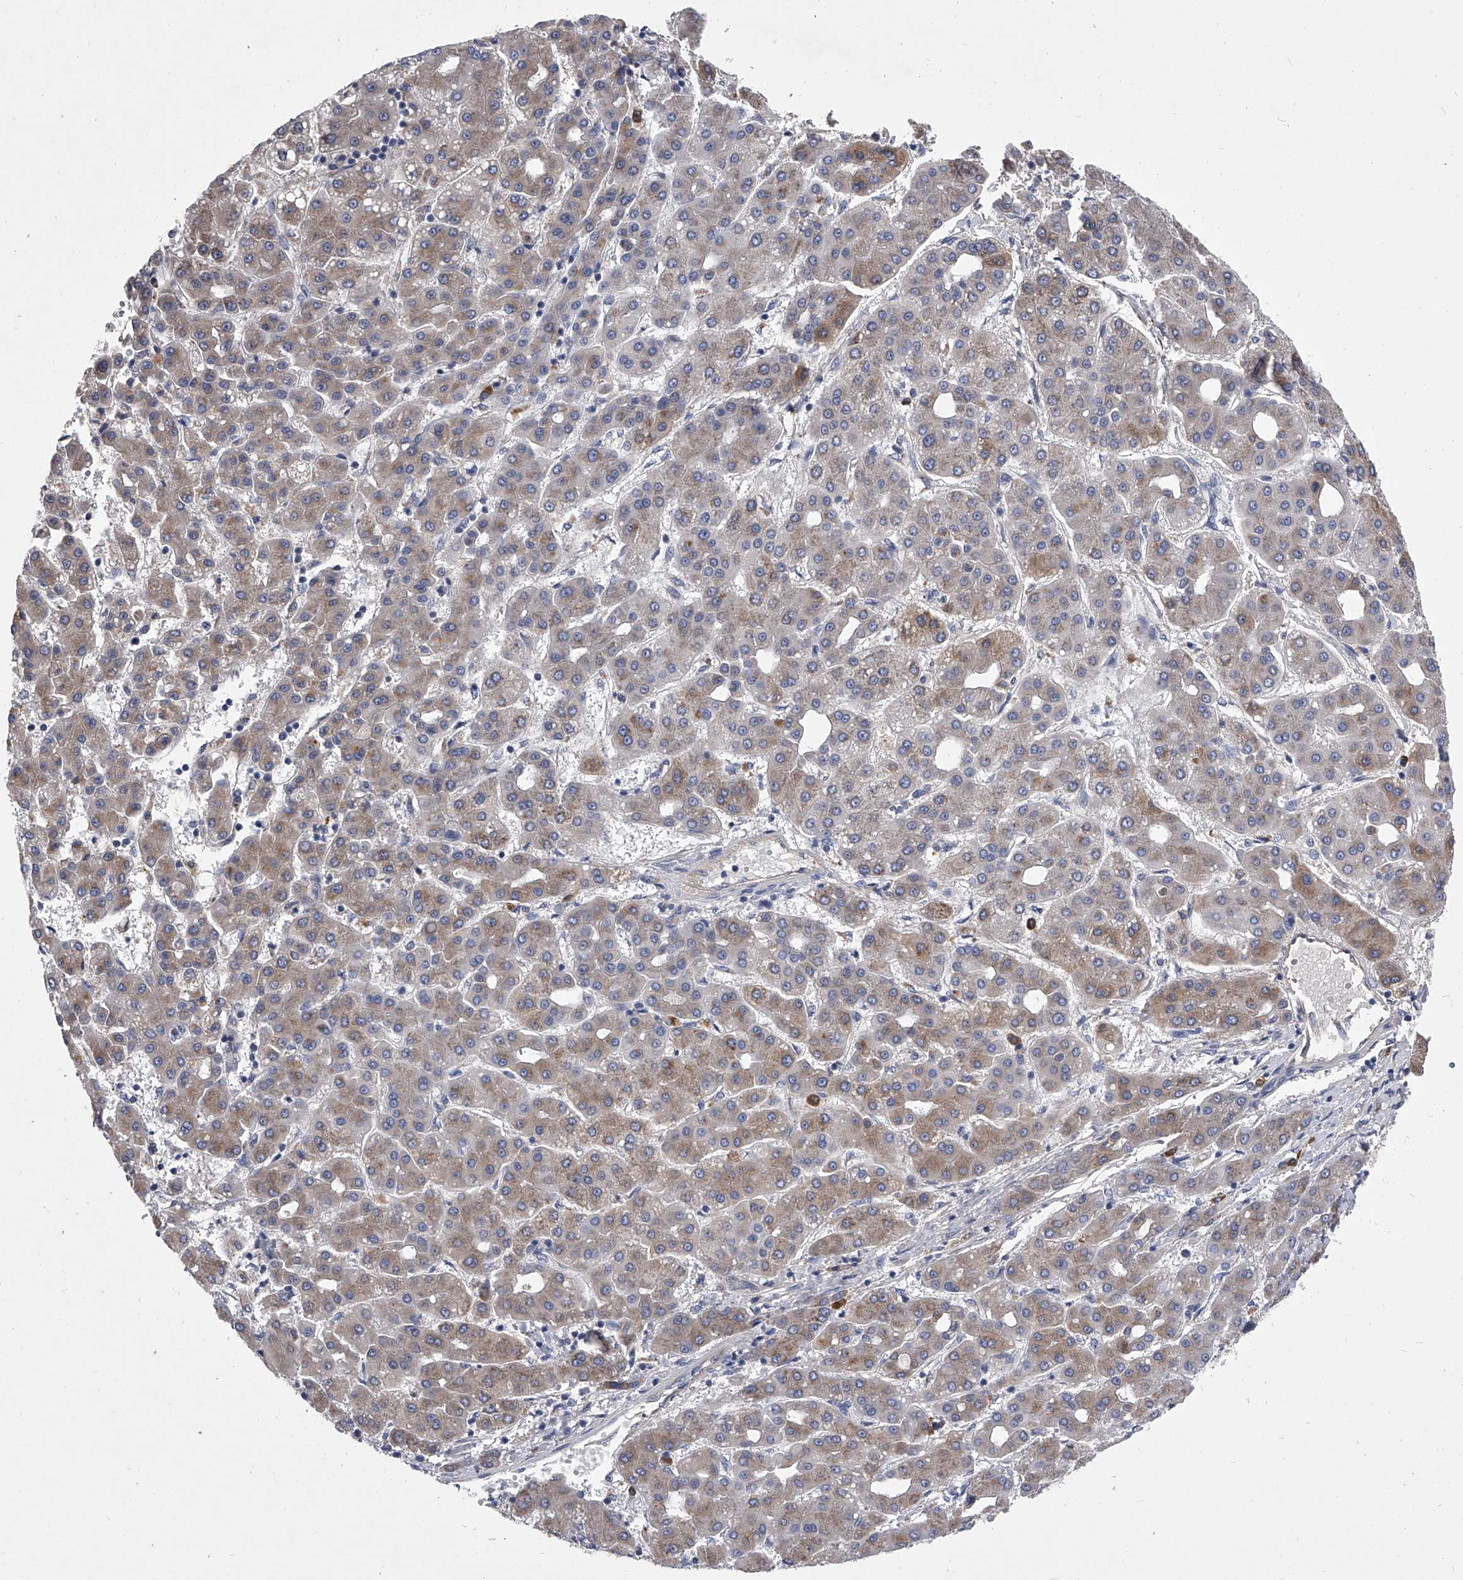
{"staining": {"intensity": "weak", "quantity": "25%-75%", "location": "cytoplasmic/membranous"}, "tissue": "liver cancer", "cell_type": "Tumor cells", "image_type": "cancer", "snomed": [{"axis": "morphology", "description": "Carcinoma, Hepatocellular, NOS"}, {"axis": "topography", "description": "Liver"}], "caption": "This is an image of immunohistochemistry (IHC) staining of liver cancer, which shows weak positivity in the cytoplasmic/membranous of tumor cells.", "gene": "CCR4", "patient": {"sex": "male", "age": 65}}